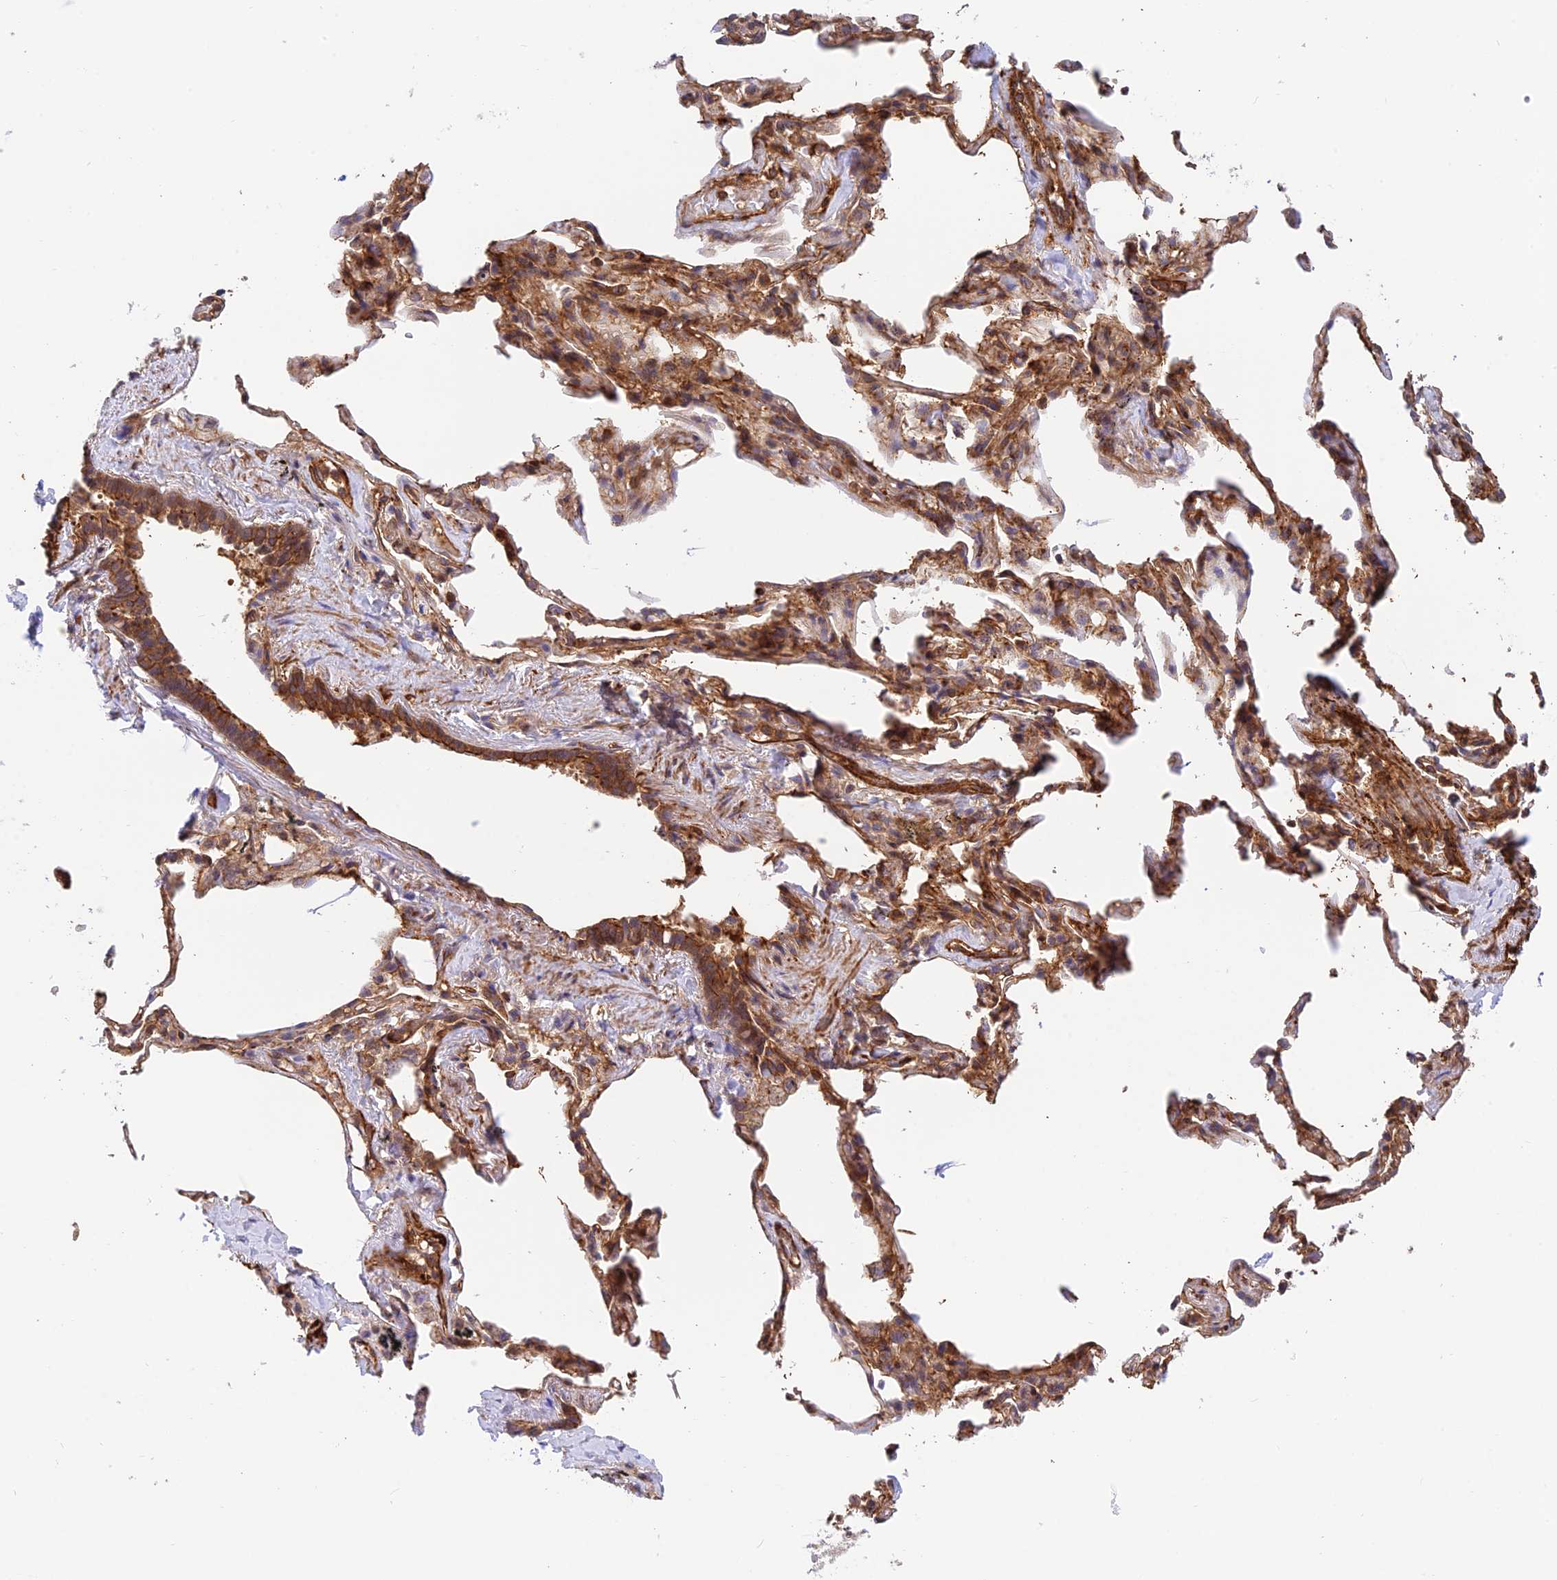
{"staining": {"intensity": "negative", "quantity": "none", "location": "none"}, "tissue": "adipose tissue", "cell_type": "Adipocytes", "image_type": "normal", "snomed": [{"axis": "morphology", "description": "Normal tissue, NOS"}, {"axis": "topography", "description": "Lymph node"}, {"axis": "topography", "description": "Bronchus"}], "caption": "Adipocytes are negative for protein expression in normal human adipose tissue. Brightfield microscopy of immunohistochemistry (IHC) stained with DAB (3,3'-diaminobenzidine) (brown) and hematoxylin (blue), captured at high magnification.", "gene": "EVI5L", "patient": {"sex": "male", "age": 63}}